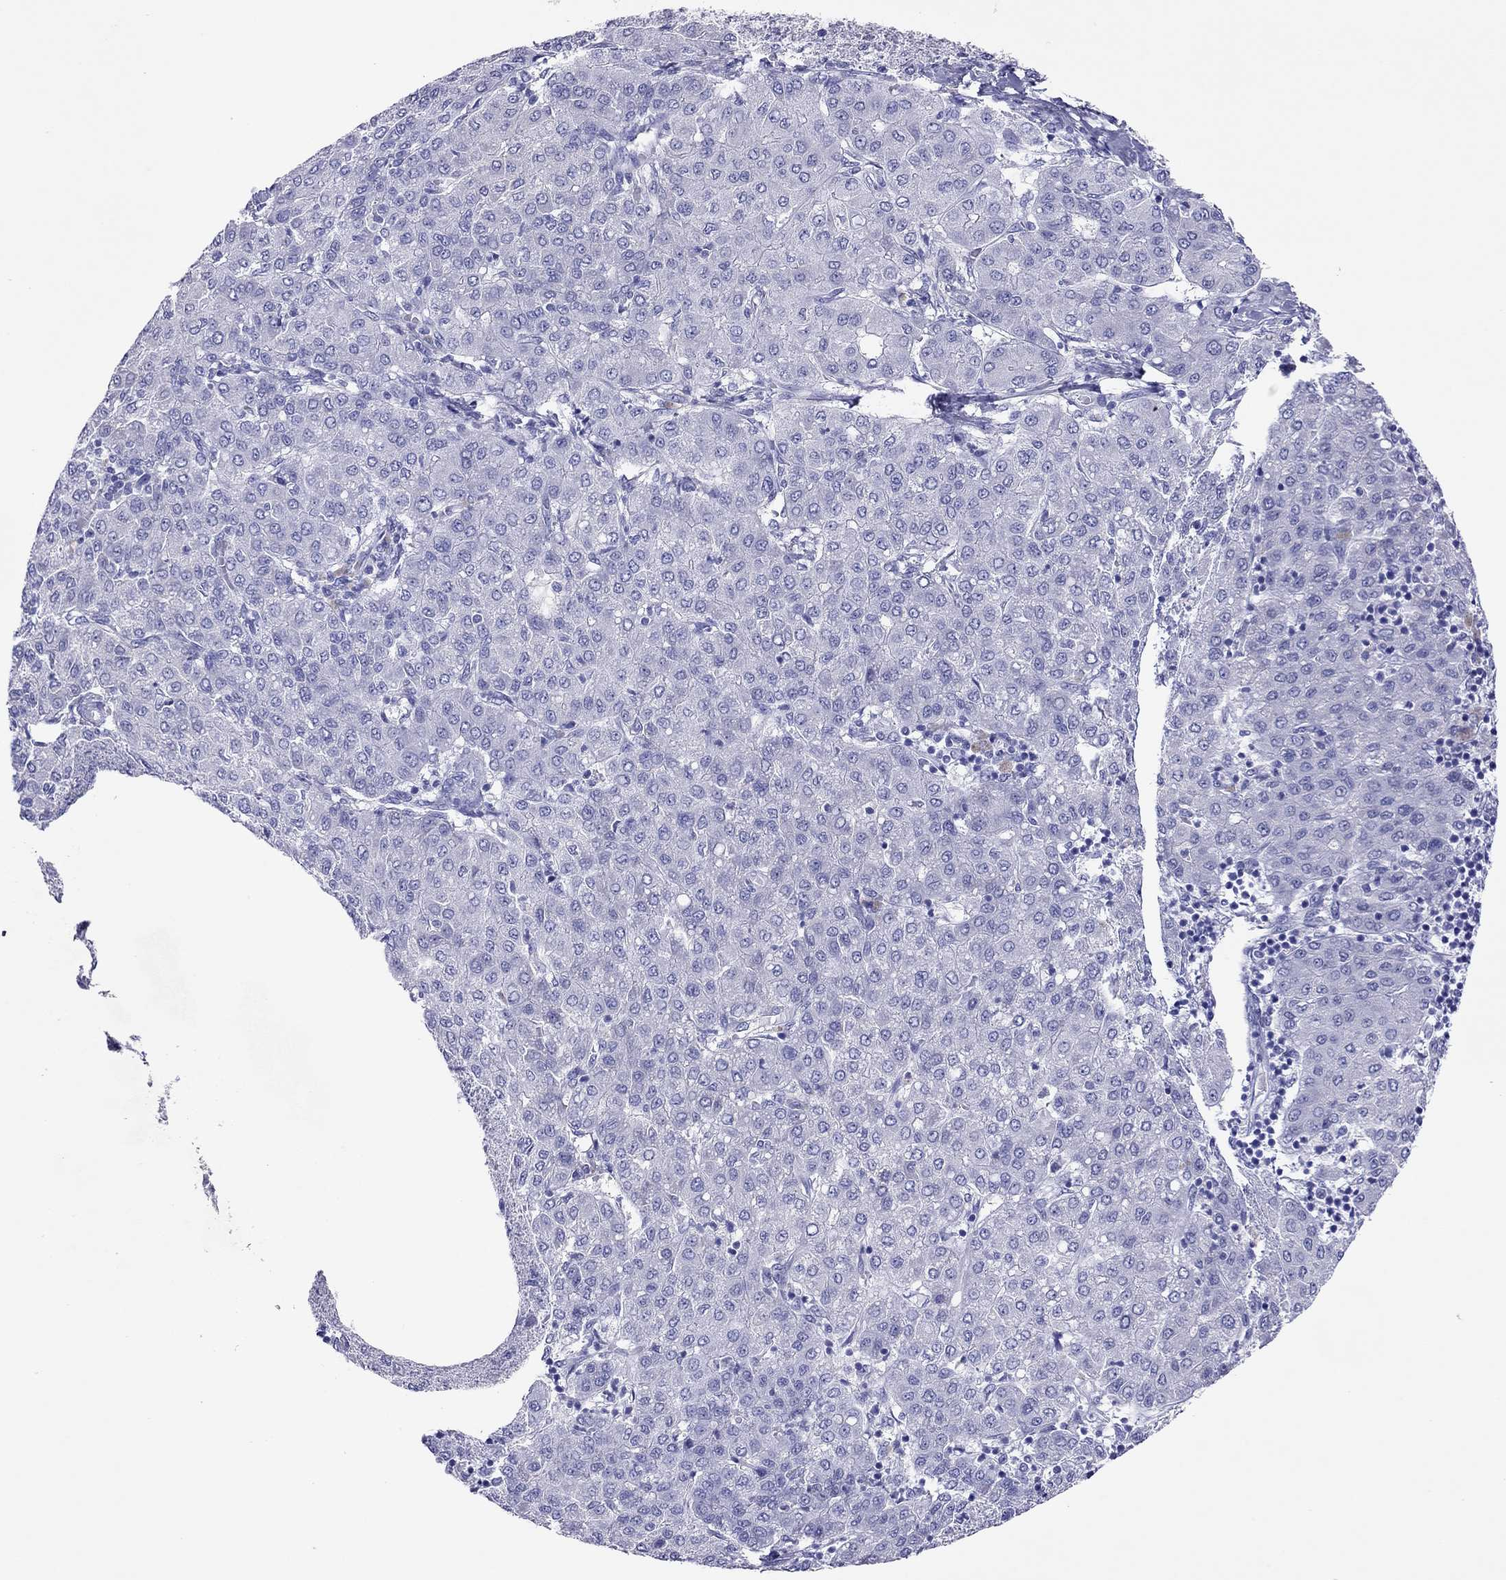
{"staining": {"intensity": "negative", "quantity": "none", "location": "none"}, "tissue": "liver cancer", "cell_type": "Tumor cells", "image_type": "cancer", "snomed": [{"axis": "morphology", "description": "Carcinoma, Hepatocellular, NOS"}, {"axis": "topography", "description": "Liver"}], "caption": "Micrograph shows no significant protein expression in tumor cells of liver hepatocellular carcinoma. The staining was performed using DAB to visualize the protein expression in brown, while the nuclei were stained in blue with hematoxylin (Magnification: 20x).", "gene": "CAPNS2", "patient": {"sex": "male", "age": 65}}